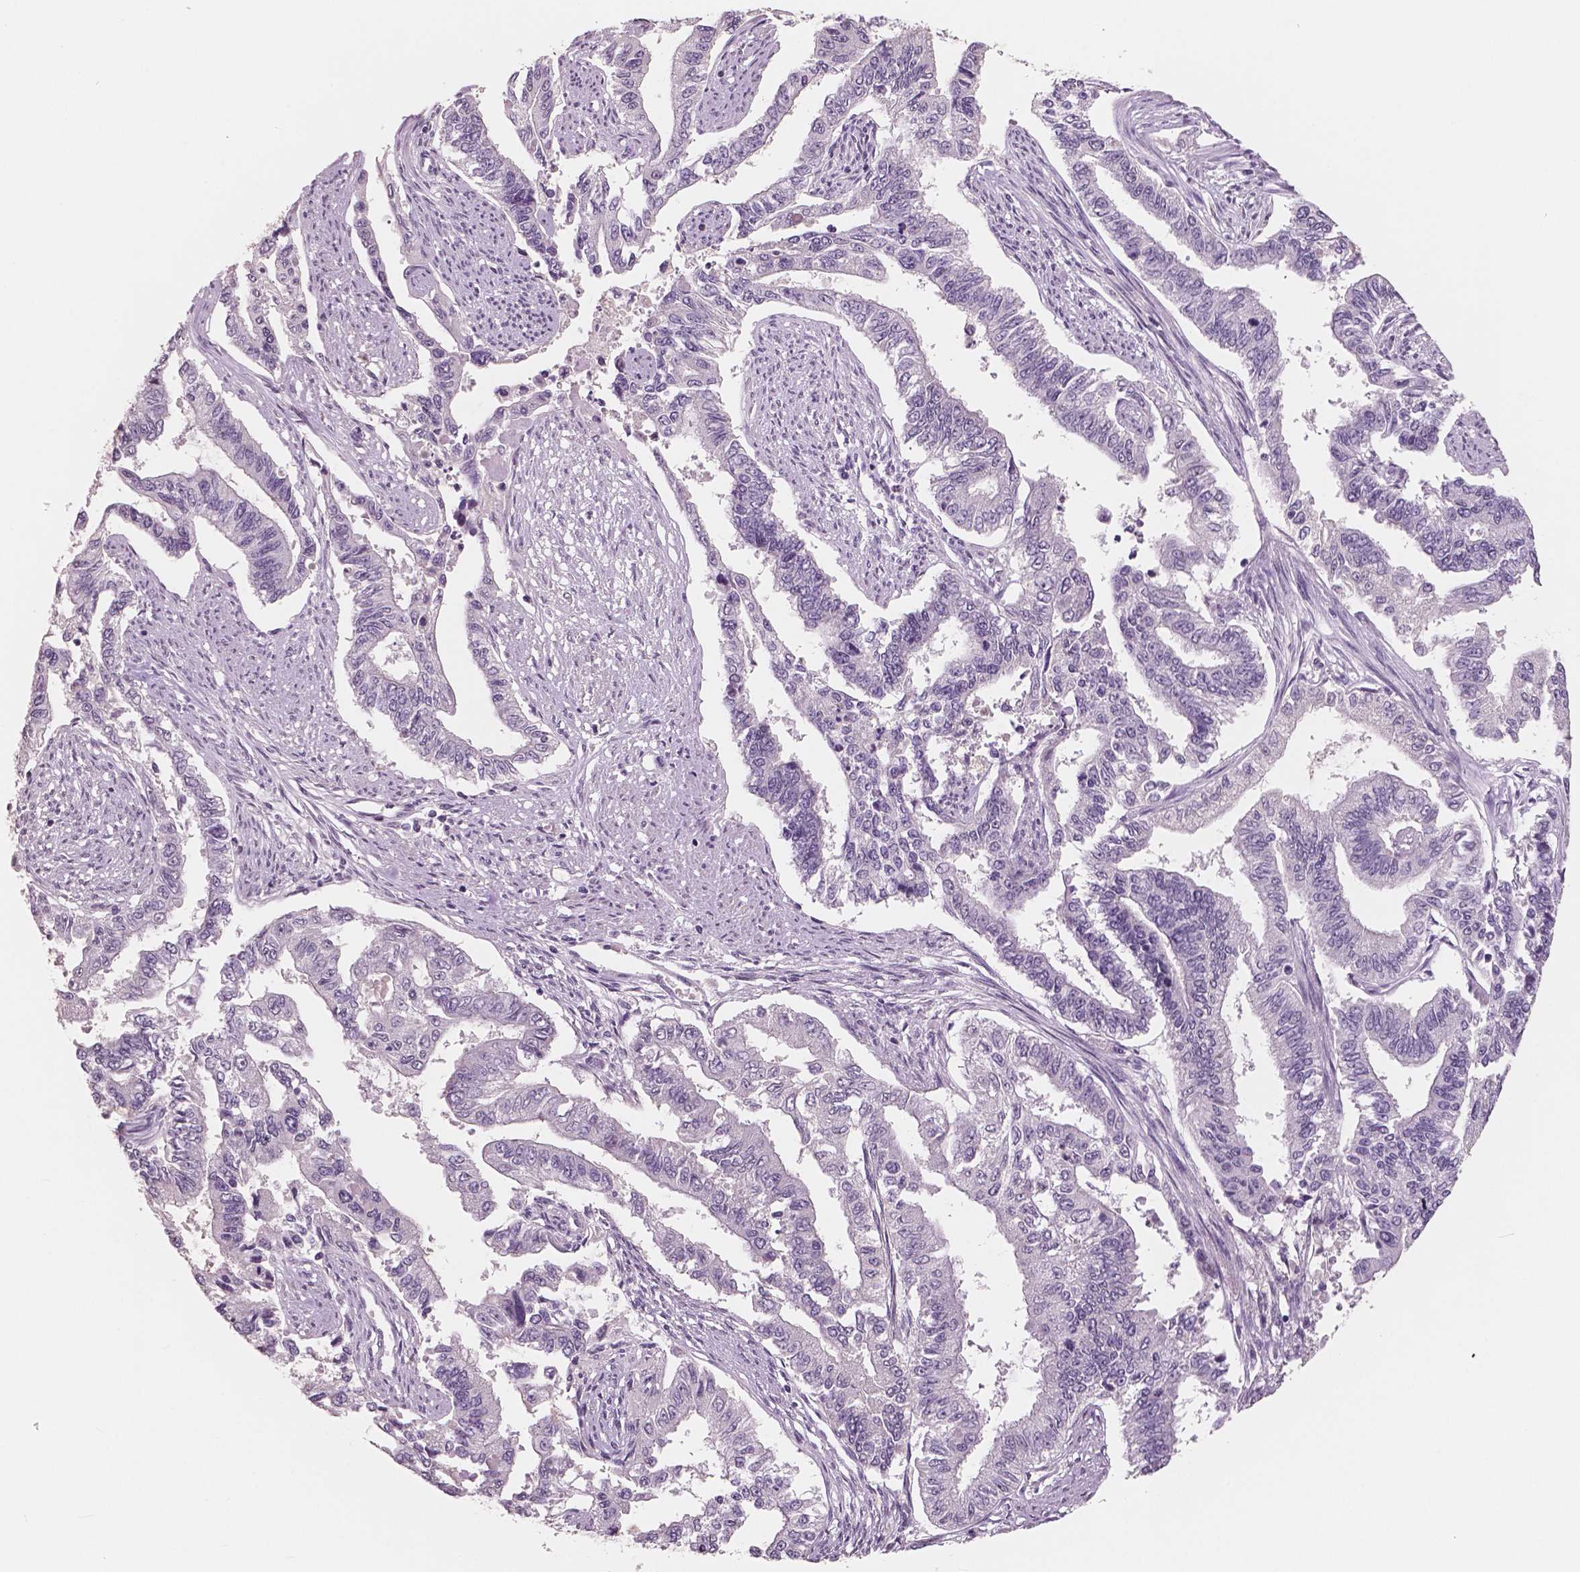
{"staining": {"intensity": "negative", "quantity": "none", "location": "none"}, "tissue": "endometrial cancer", "cell_type": "Tumor cells", "image_type": "cancer", "snomed": [{"axis": "morphology", "description": "Adenocarcinoma, NOS"}, {"axis": "topography", "description": "Uterus"}], "caption": "This is a micrograph of immunohistochemistry staining of endometrial cancer (adenocarcinoma), which shows no positivity in tumor cells. (DAB immunohistochemistry visualized using brightfield microscopy, high magnification).", "gene": "NECAB1", "patient": {"sex": "female", "age": 59}}